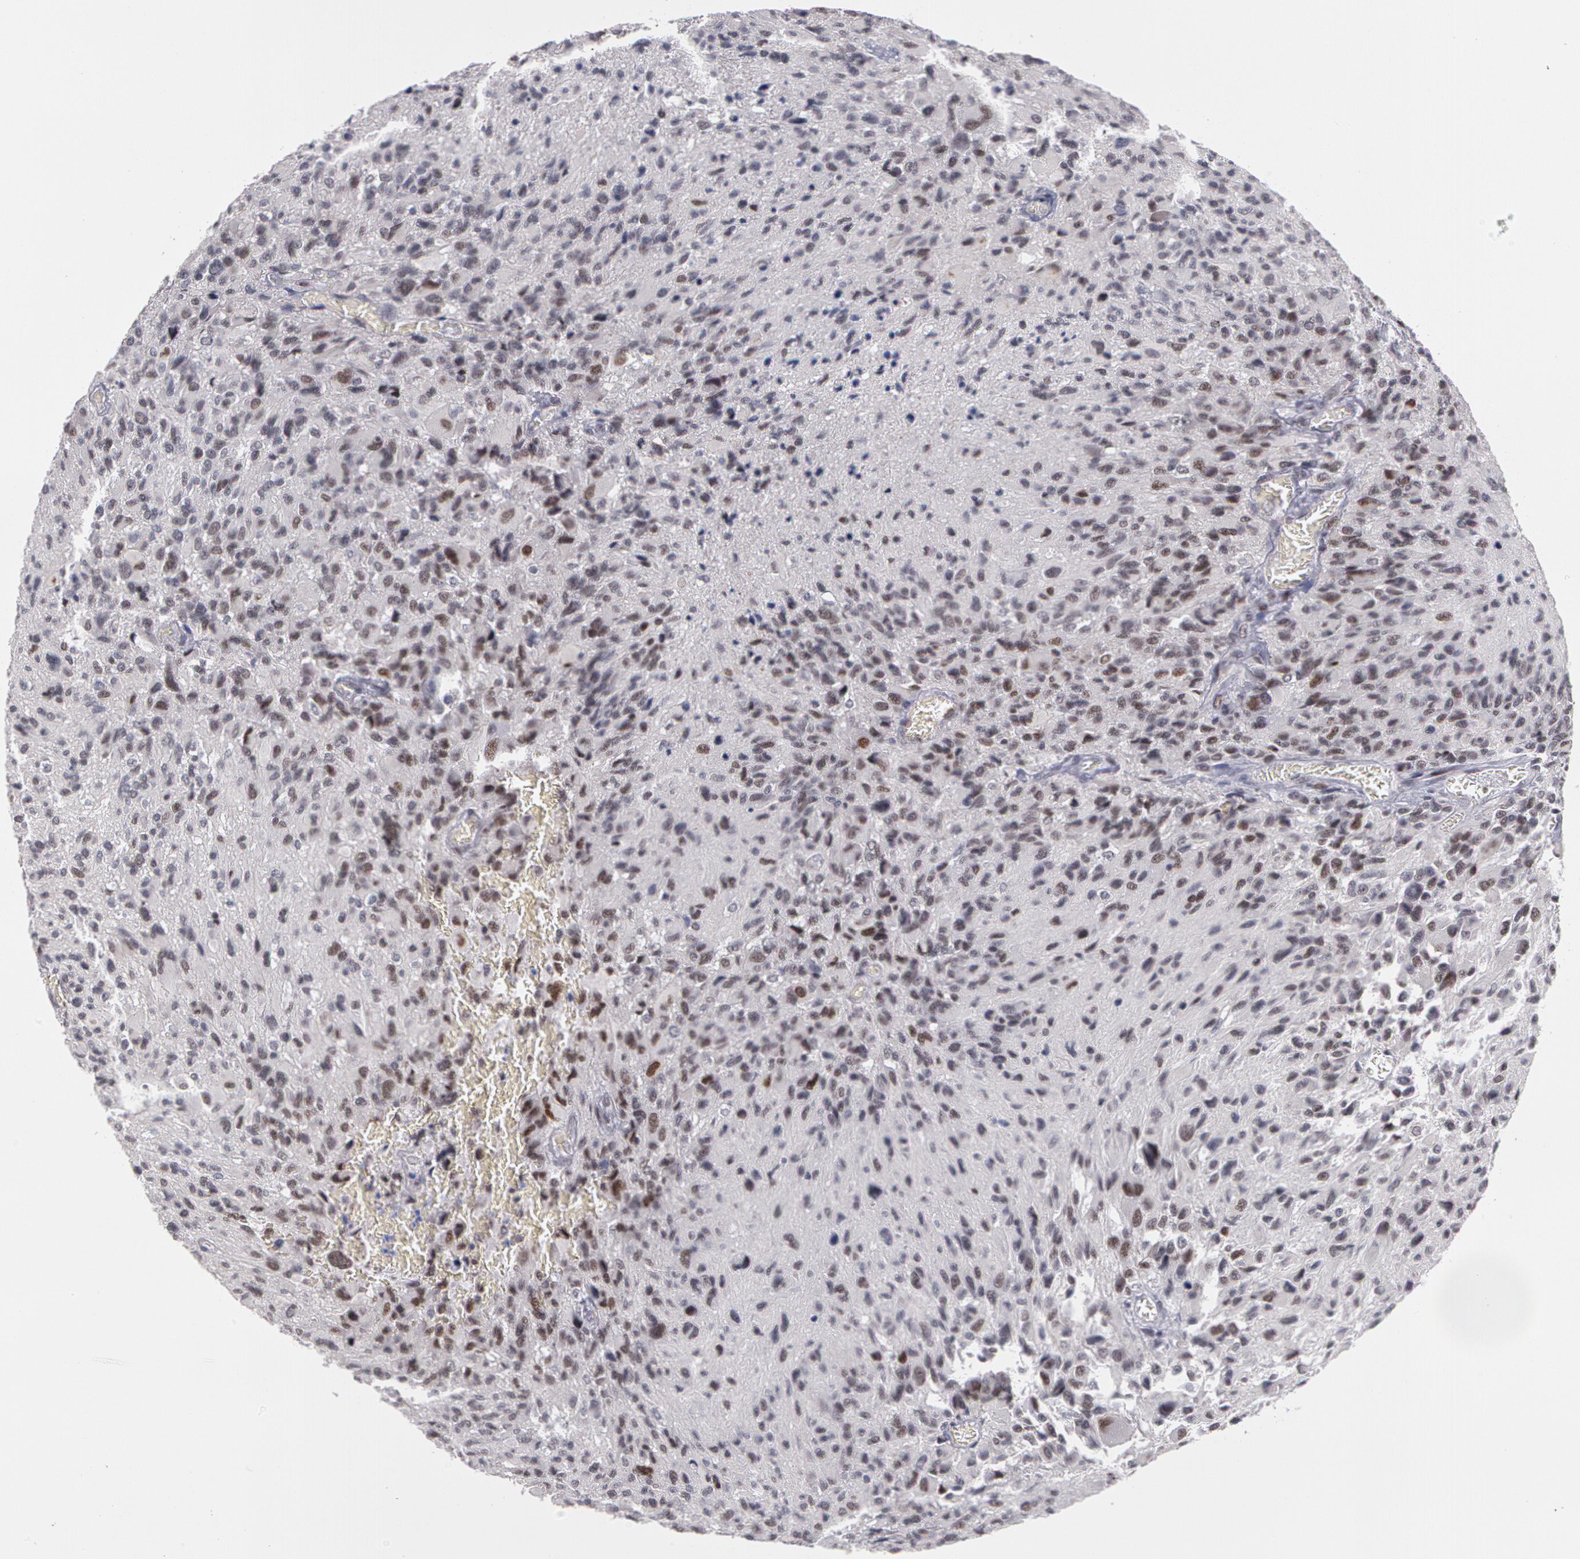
{"staining": {"intensity": "weak", "quantity": "<25%", "location": "nuclear"}, "tissue": "glioma", "cell_type": "Tumor cells", "image_type": "cancer", "snomed": [{"axis": "morphology", "description": "Glioma, malignant, High grade"}, {"axis": "topography", "description": "Brain"}], "caption": "A micrograph of human high-grade glioma (malignant) is negative for staining in tumor cells.", "gene": "PRICKLE1", "patient": {"sex": "male", "age": 69}}